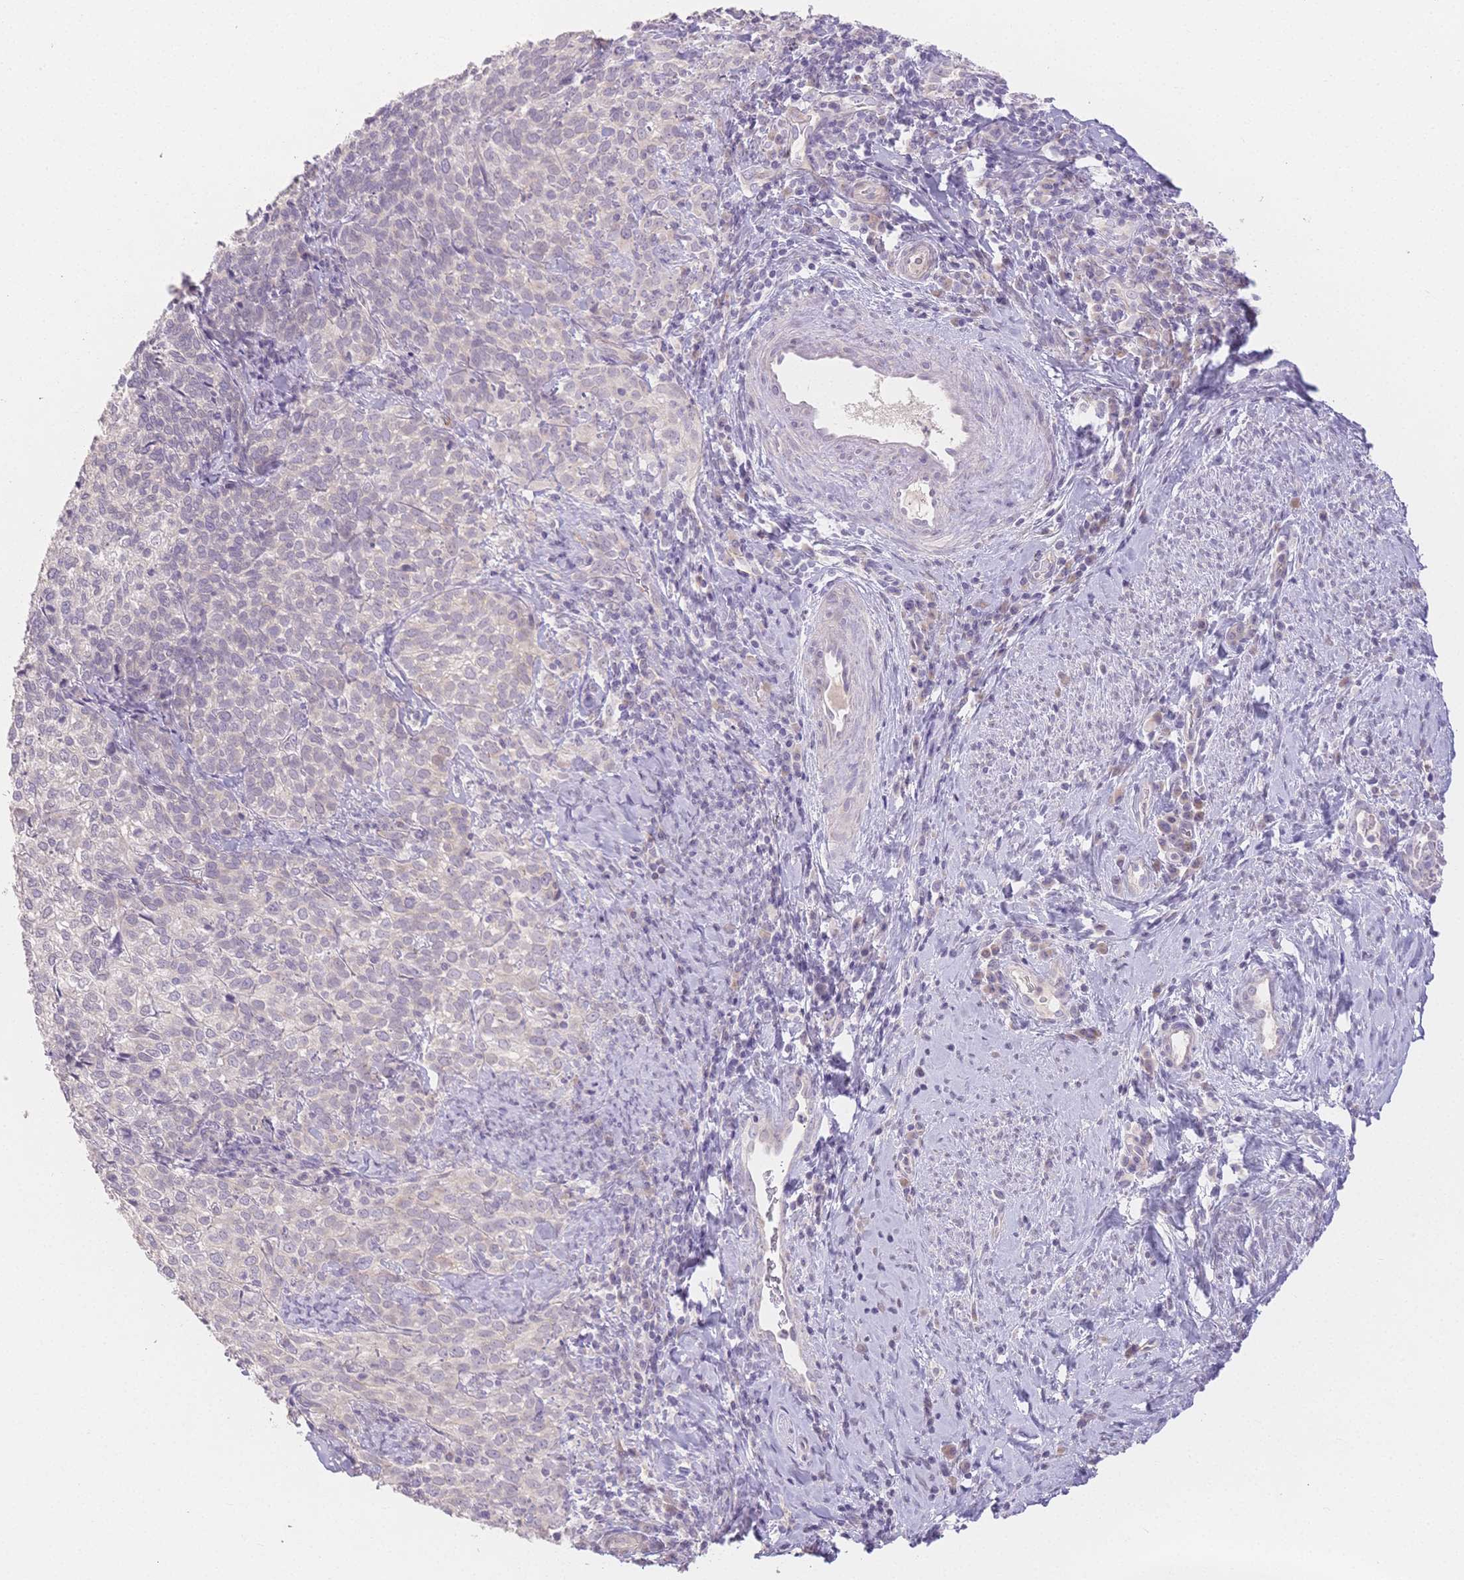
{"staining": {"intensity": "negative", "quantity": "none", "location": "none"}, "tissue": "cervical cancer", "cell_type": "Tumor cells", "image_type": "cancer", "snomed": [{"axis": "morphology", "description": "Normal tissue, NOS"}, {"axis": "morphology", "description": "Squamous cell carcinoma, NOS"}, {"axis": "topography", "description": "Vagina"}, {"axis": "topography", "description": "Cervix"}], "caption": "Immunohistochemistry of human cervical cancer exhibits no staining in tumor cells.", "gene": "SUV39H2", "patient": {"sex": "female", "age": 45}}